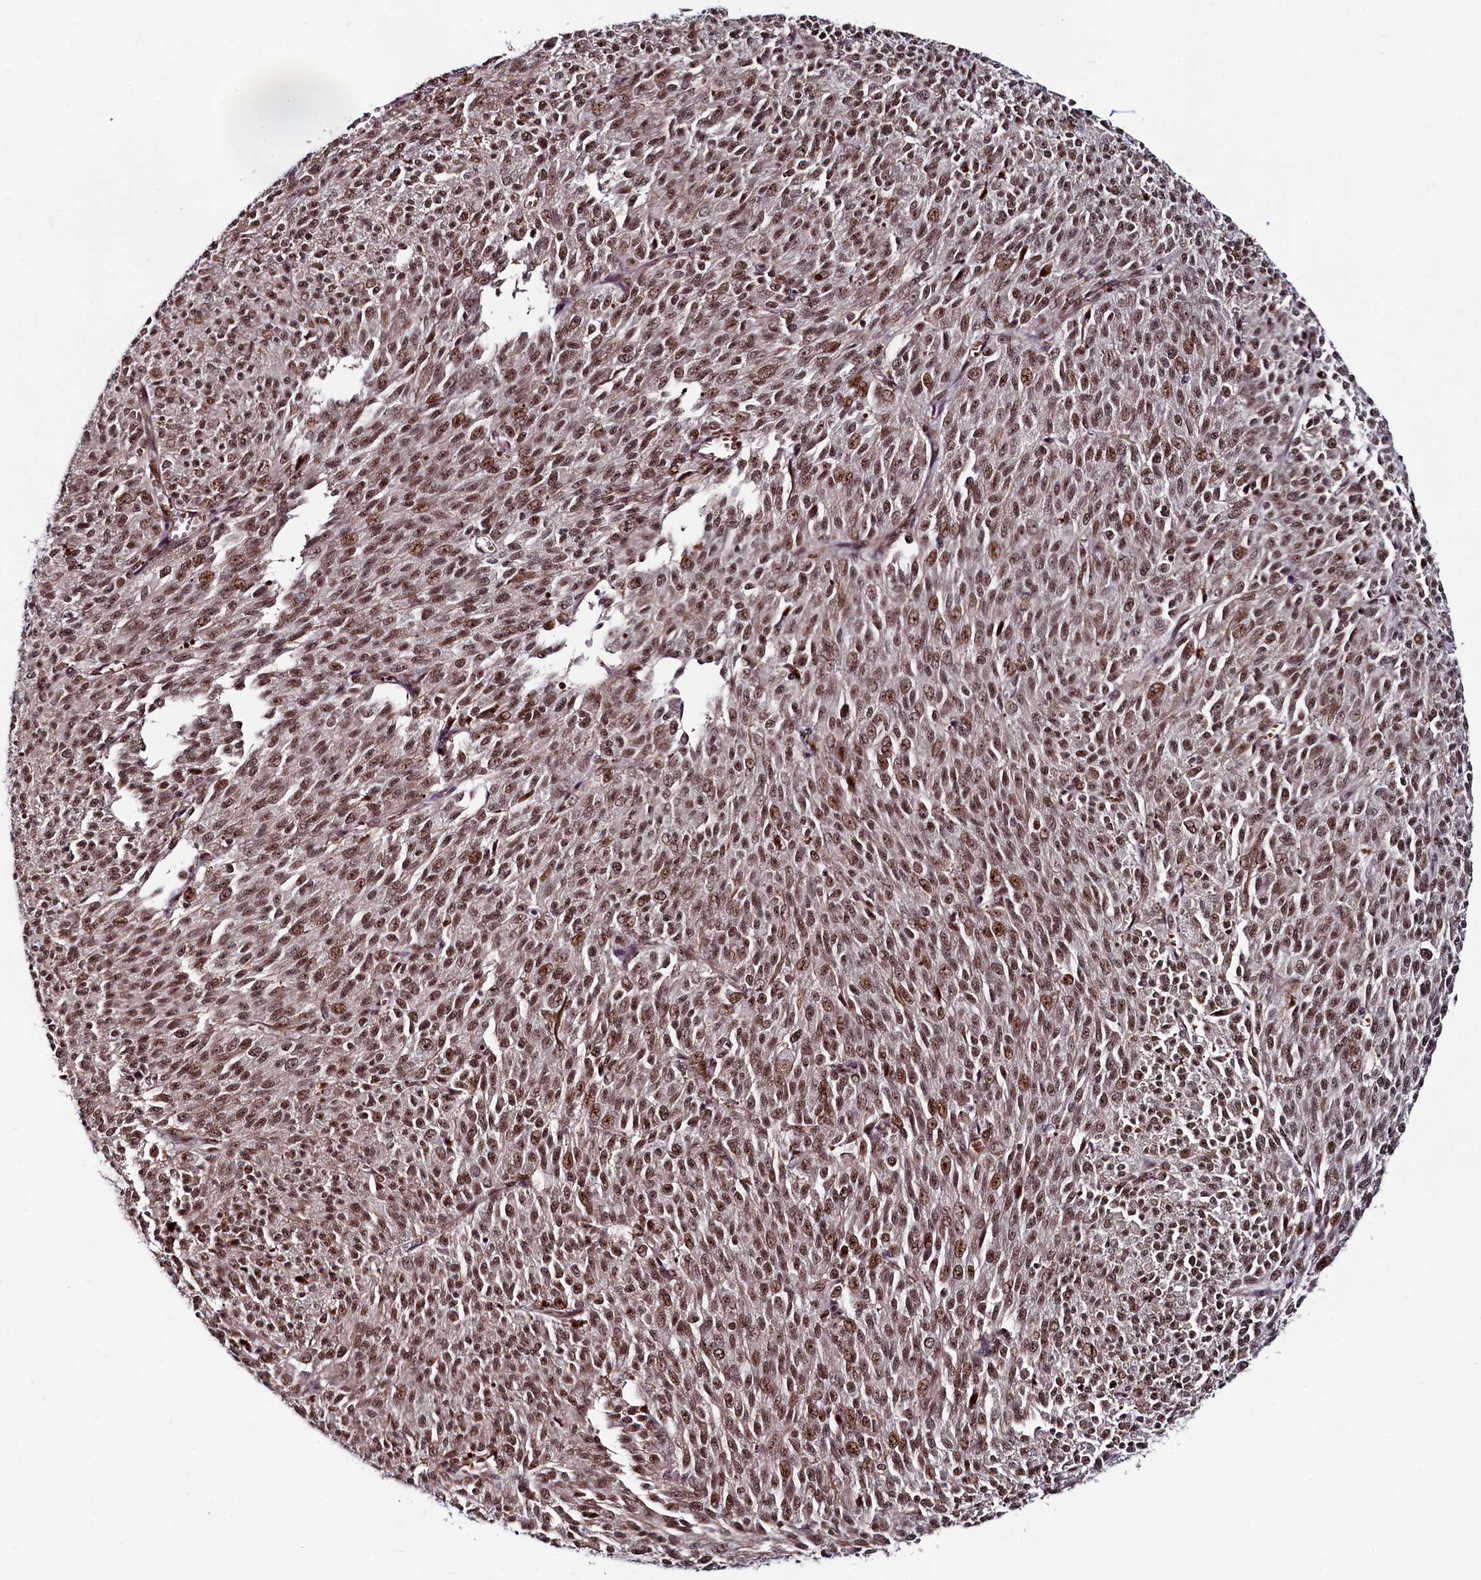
{"staining": {"intensity": "moderate", "quantity": ">75%", "location": "nuclear"}, "tissue": "melanoma", "cell_type": "Tumor cells", "image_type": "cancer", "snomed": [{"axis": "morphology", "description": "Malignant melanoma, NOS"}, {"axis": "topography", "description": "Skin"}], "caption": "Melanoma was stained to show a protein in brown. There is medium levels of moderate nuclear staining in approximately >75% of tumor cells.", "gene": "LEO1", "patient": {"sex": "female", "age": 52}}